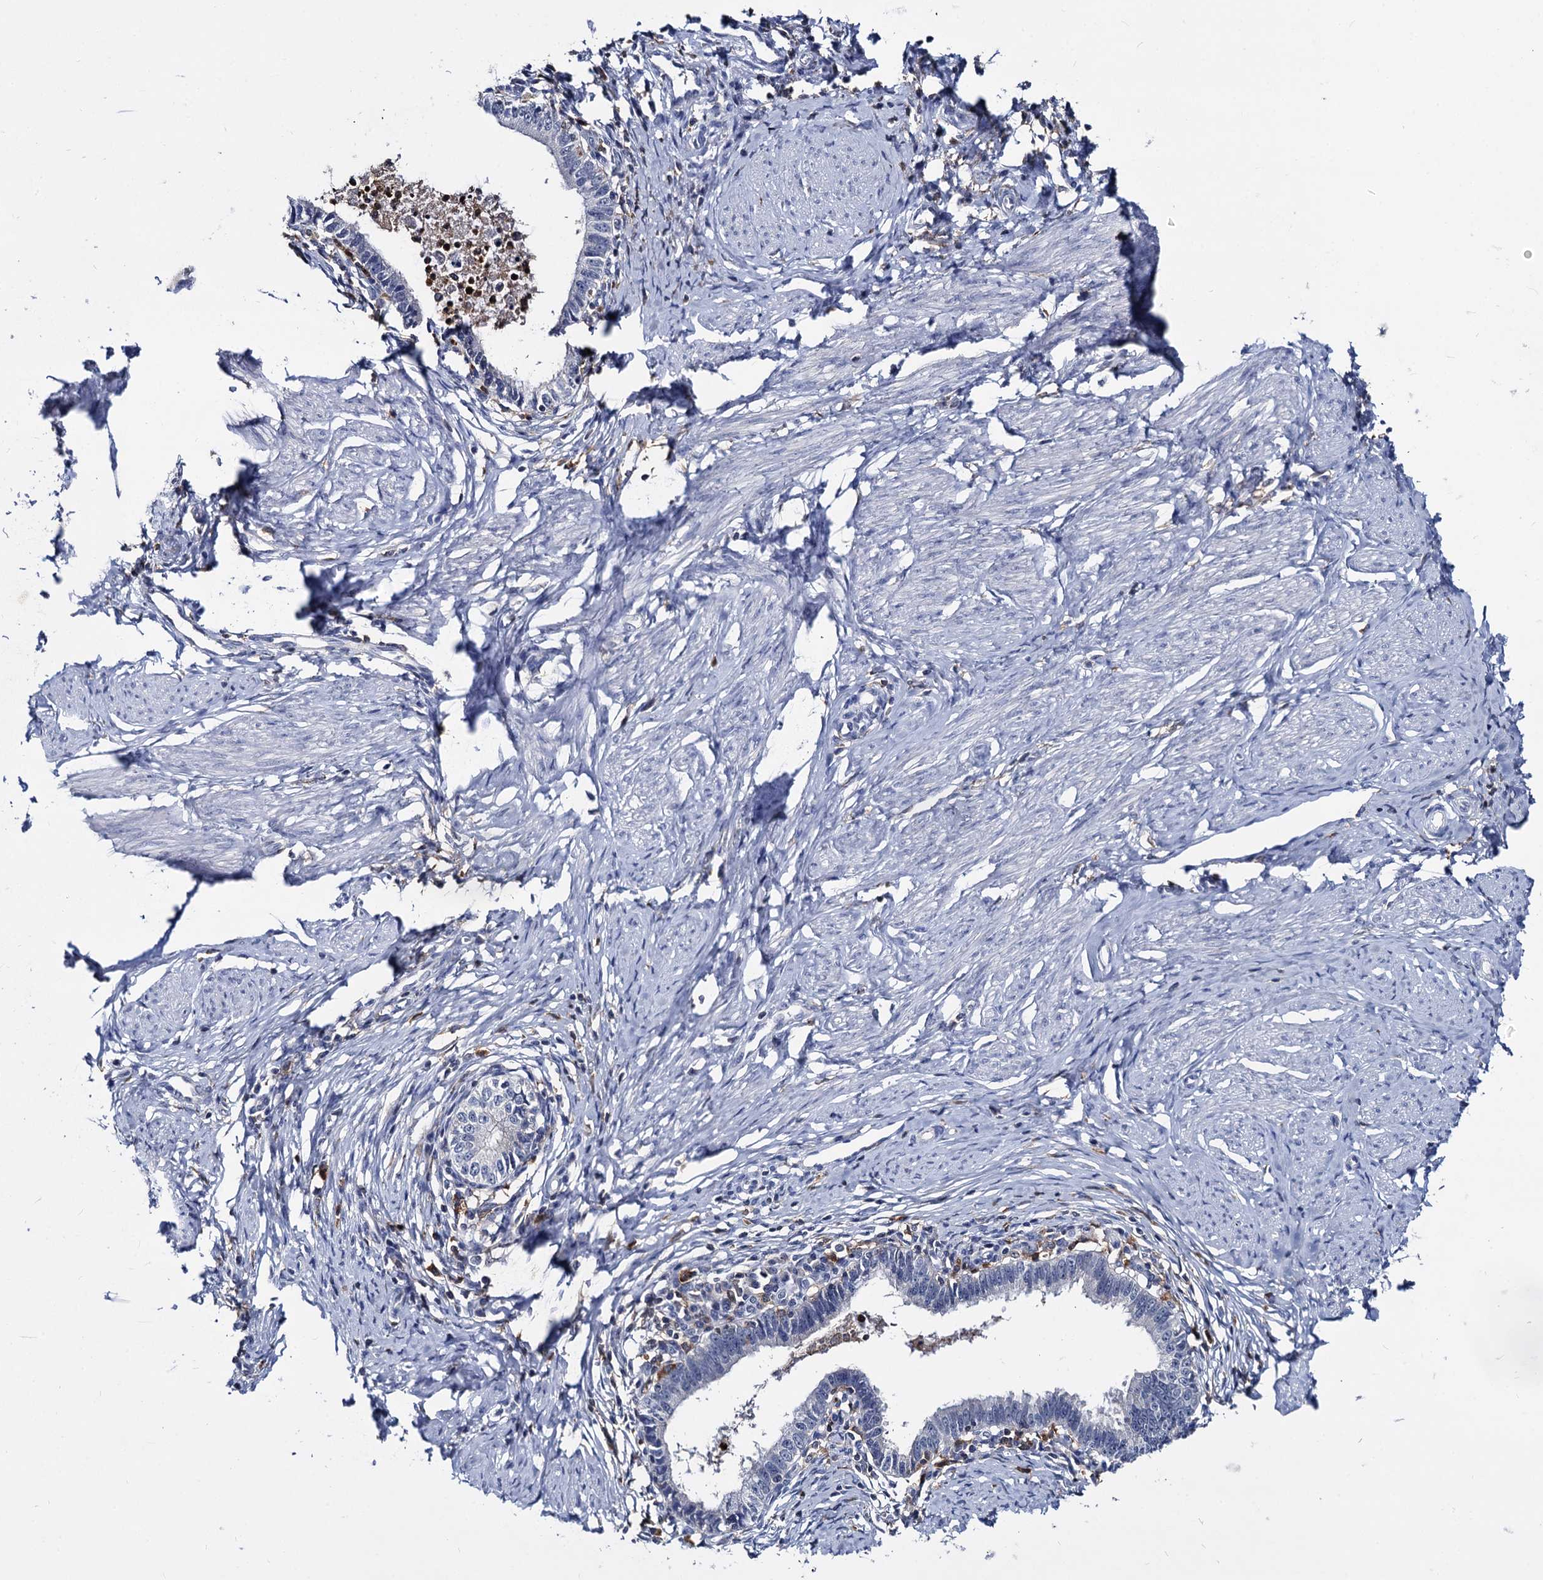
{"staining": {"intensity": "negative", "quantity": "none", "location": "none"}, "tissue": "cervical cancer", "cell_type": "Tumor cells", "image_type": "cancer", "snomed": [{"axis": "morphology", "description": "Adenocarcinoma, NOS"}, {"axis": "topography", "description": "Cervix"}], "caption": "Immunohistochemistry (IHC) of adenocarcinoma (cervical) reveals no staining in tumor cells.", "gene": "RHOG", "patient": {"sex": "female", "age": 36}}